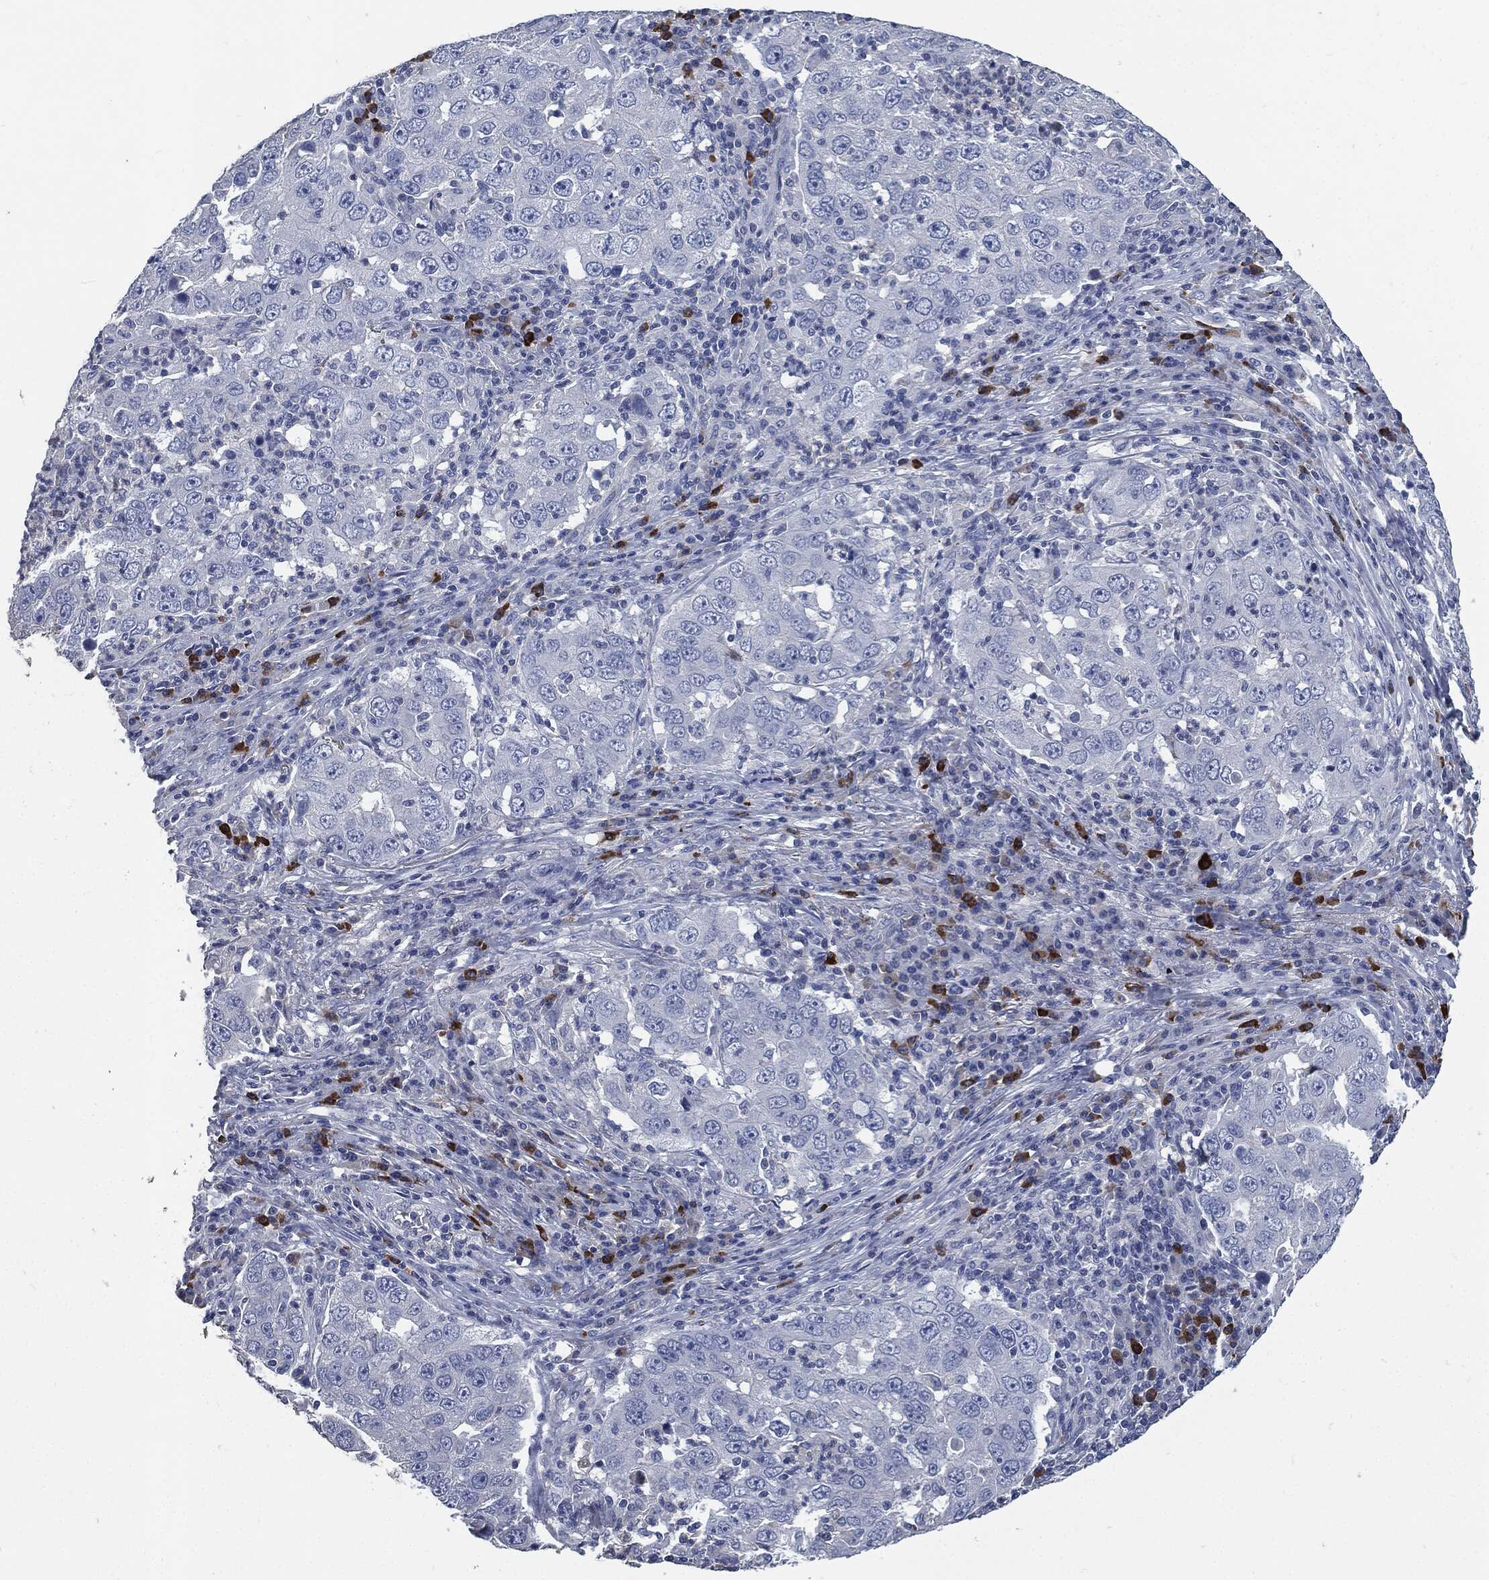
{"staining": {"intensity": "negative", "quantity": "none", "location": "none"}, "tissue": "lung cancer", "cell_type": "Tumor cells", "image_type": "cancer", "snomed": [{"axis": "morphology", "description": "Adenocarcinoma, NOS"}, {"axis": "topography", "description": "Lung"}], "caption": "Adenocarcinoma (lung) was stained to show a protein in brown. There is no significant expression in tumor cells. (DAB (3,3'-diaminobenzidine) IHC, high magnification).", "gene": "CD27", "patient": {"sex": "male", "age": 73}}